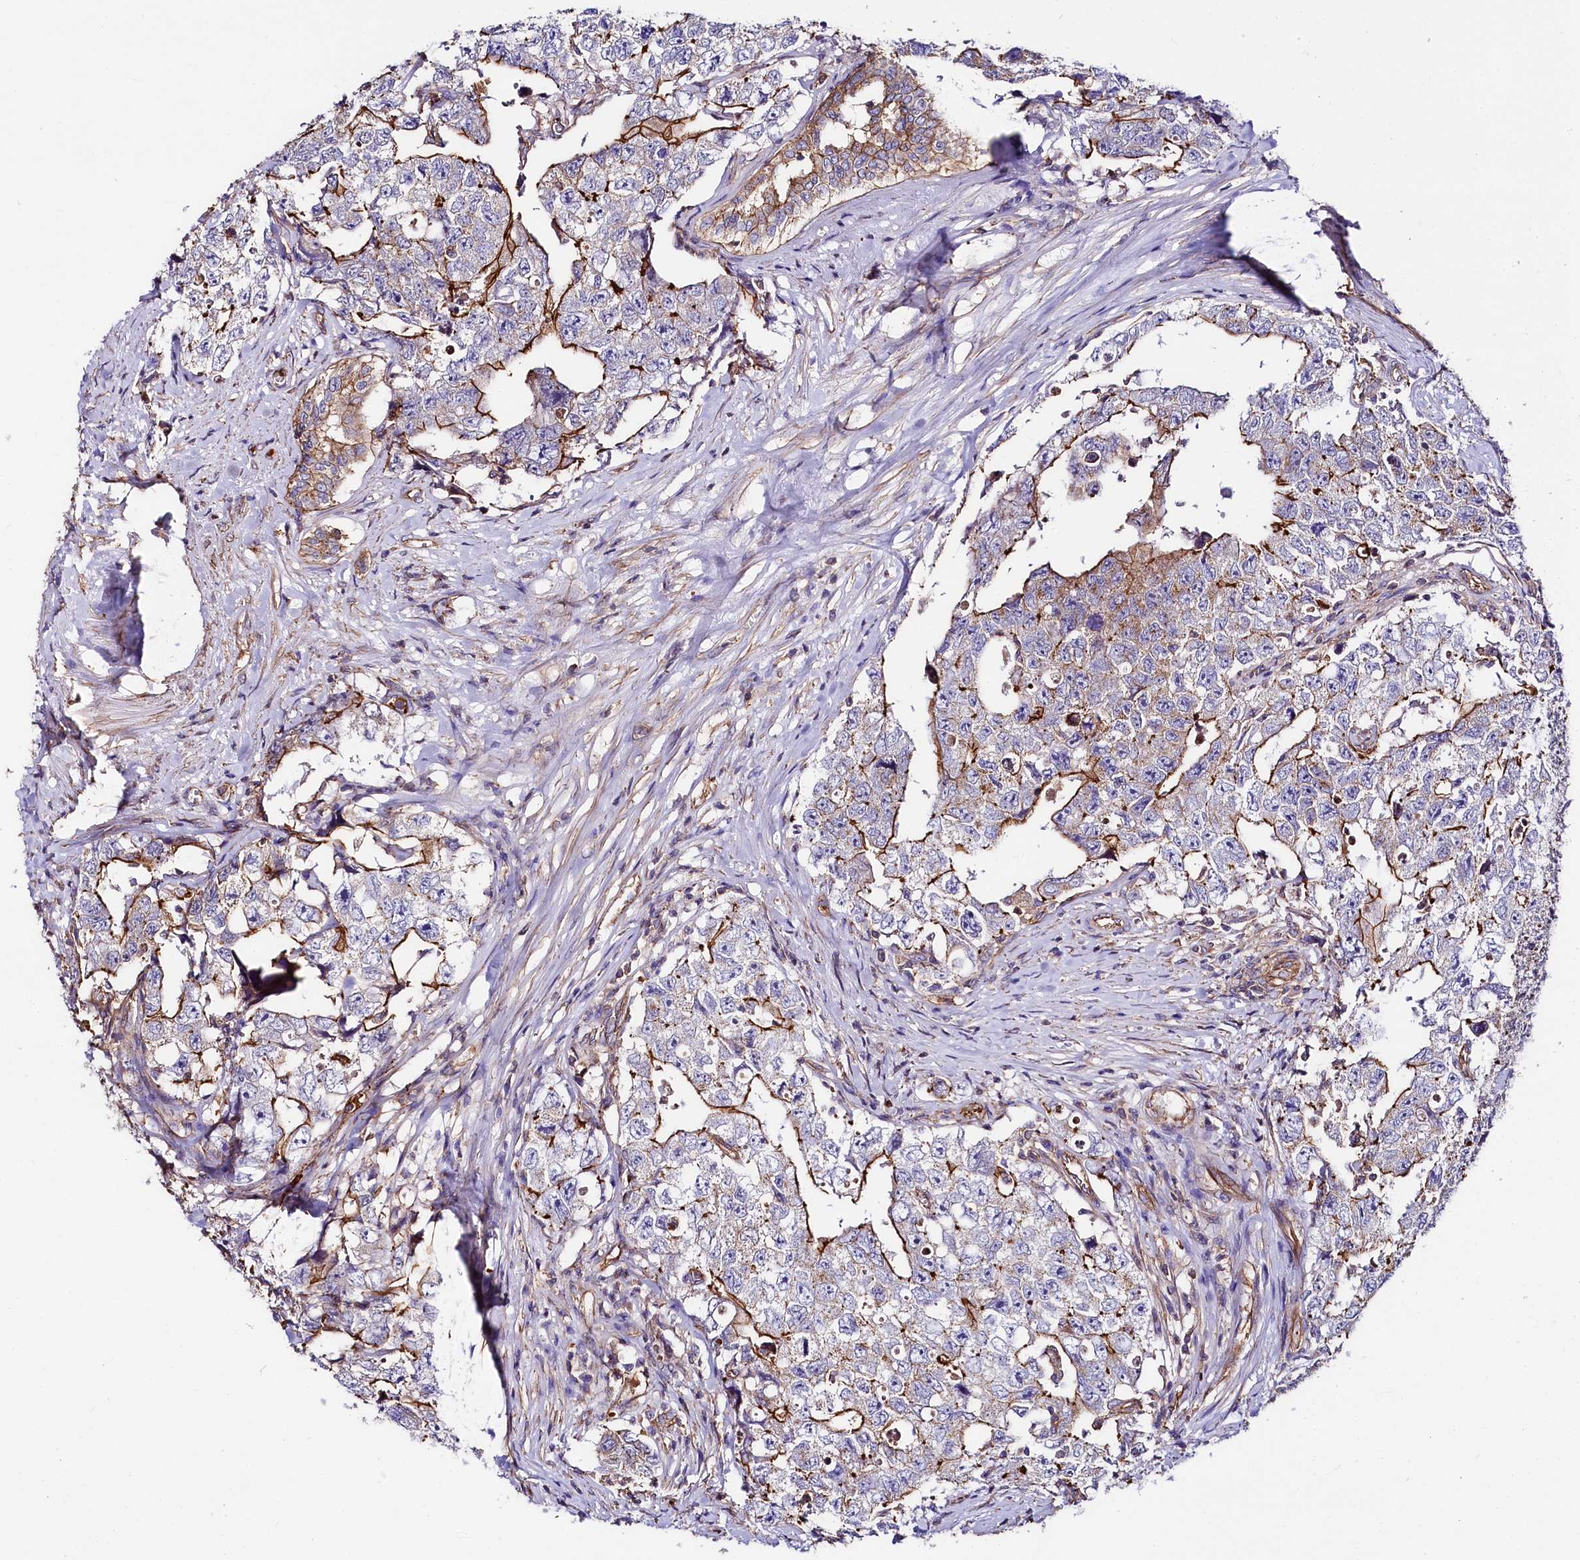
{"staining": {"intensity": "strong", "quantity": "25%-75%", "location": "cytoplasmic/membranous"}, "tissue": "testis cancer", "cell_type": "Tumor cells", "image_type": "cancer", "snomed": [{"axis": "morphology", "description": "Carcinoma, Embryonal, NOS"}, {"axis": "topography", "description": "Testis"}], "caption": "Protein staining shows strong cytoplasmic/membranous staining in approximately 25%-75% of tumor cells in testis embryonal carcinoma. Using DAB (3,3'-diaminobenzidine) (brown) and hematoxylin (blue) stains, captured at high magnification using brightfield microscopy.", "gene": "FCHSD2", "patient": {"sex": "male", "age": 17}}